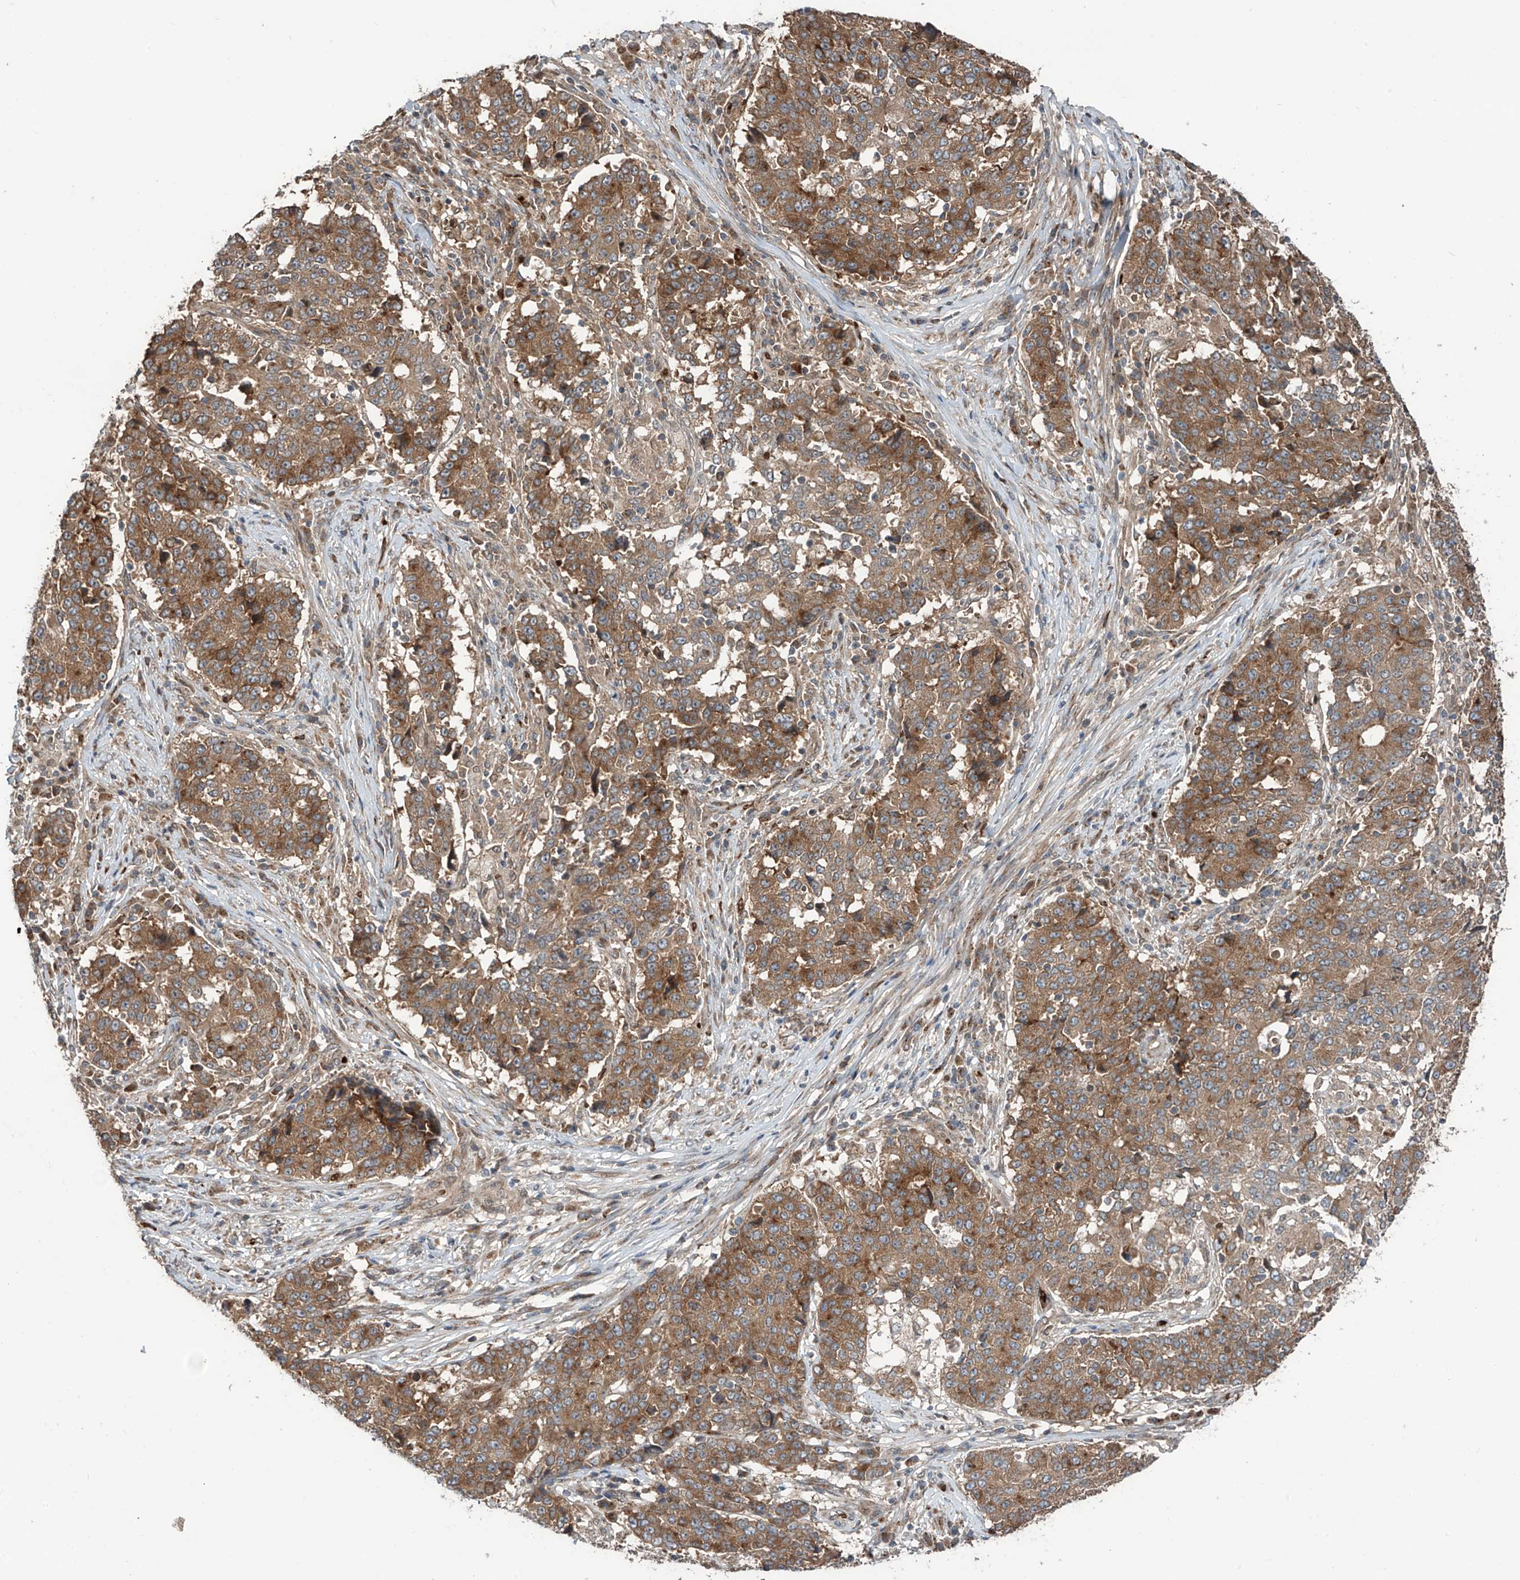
{"staining": {"intensity": "moderate", "quantity": ">75%", "location": "cytoplasmic/membranous"}, "tissue": "stomach cancer", "cell_type": "Tumor cells", "image_type": "cancer", "snomed": [{"axis": "morphology", "description": "Adenocarcinoma, NOS"}, {"axis": "topography", "description": "Stomach"}], "caption": "About >75% of tumor cells in stomach cancer (adenocarcinoma) exhibit moderate cytoplasmic/membranous protein staining as visualized by brown immunohistochemical staining.", "gene": "ZDHHC9", "patient": {"sex": "male", "age": 59}}